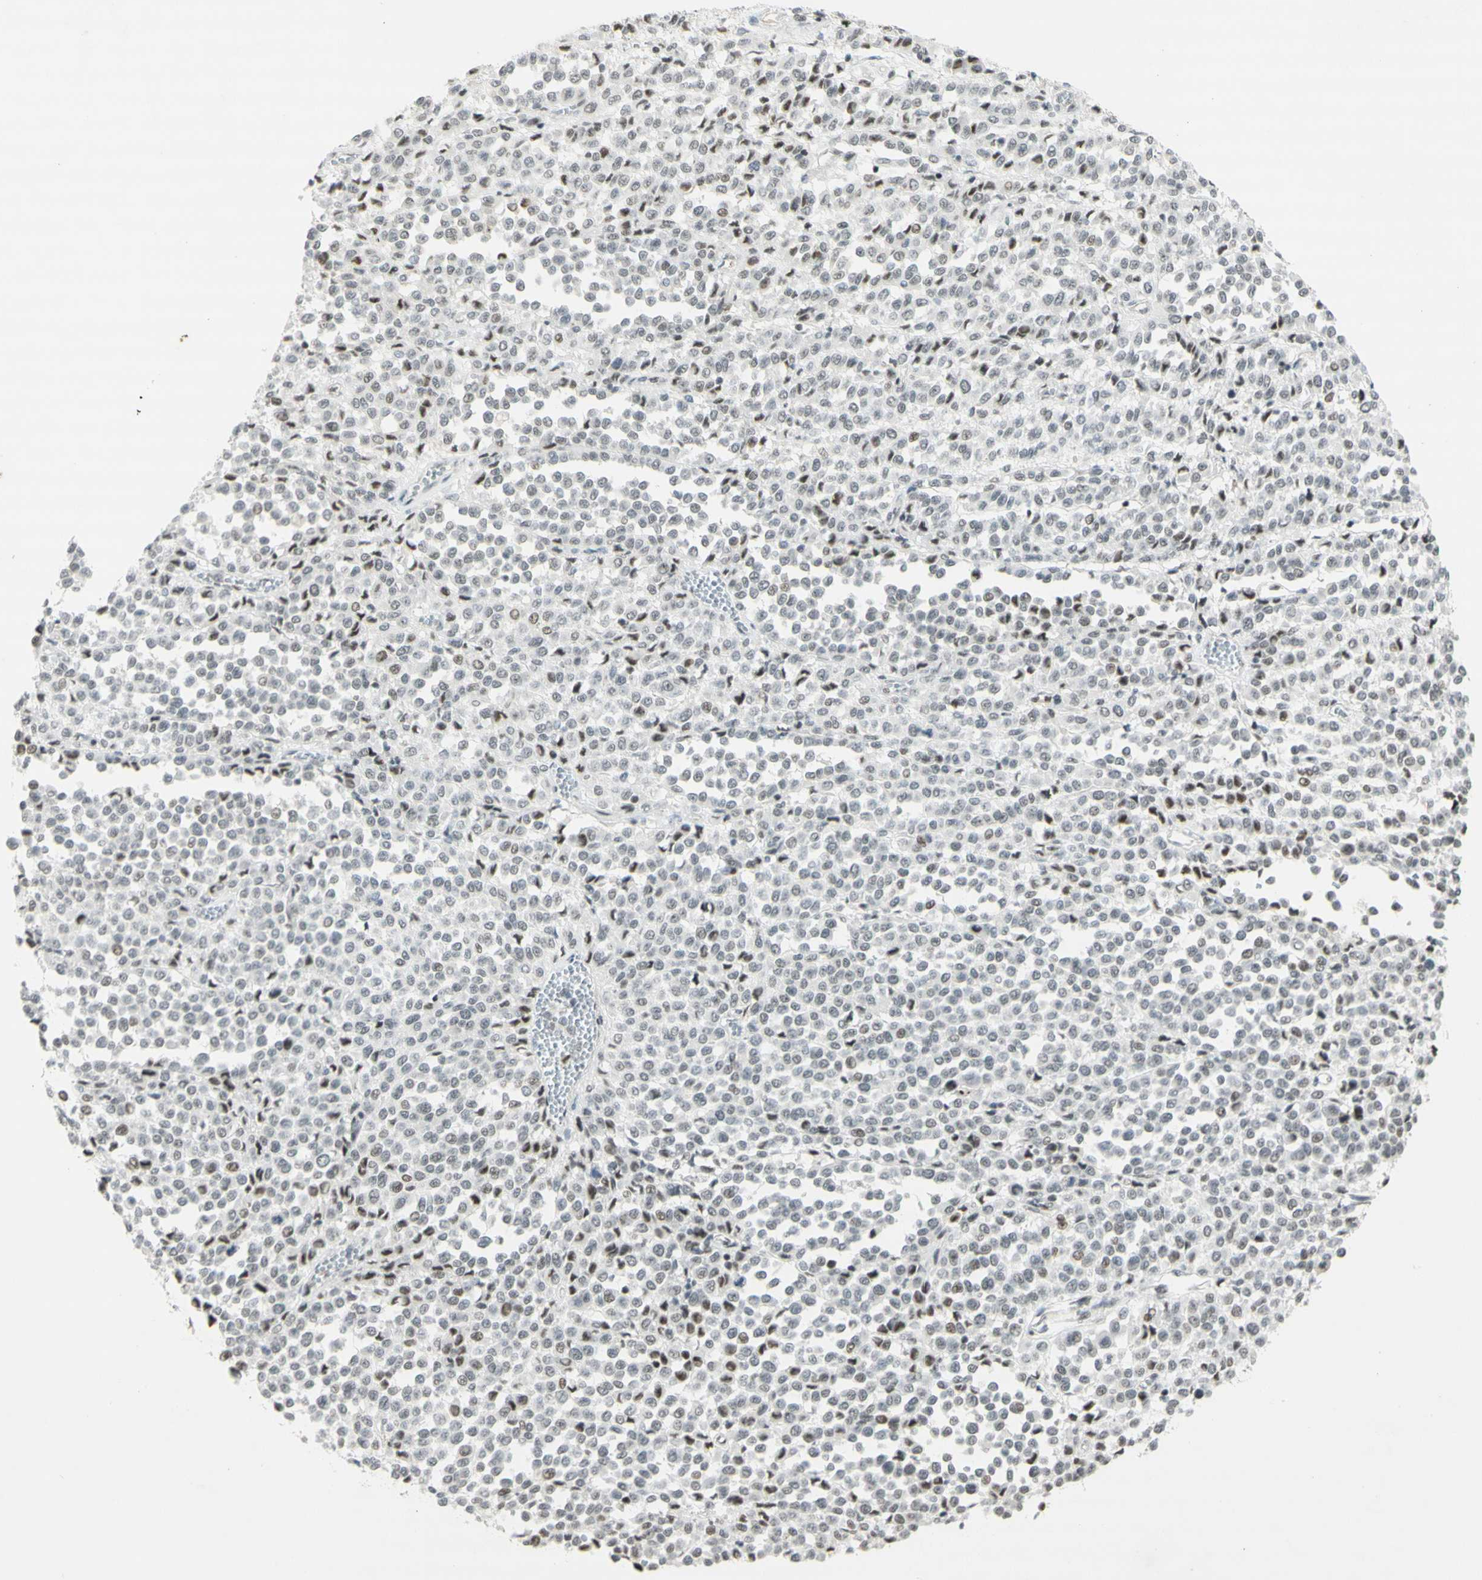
{"staining": {"intensity": "moderate", "quantity": "25%-75%", "location": "nuclear"}, "tissue": "melanoma", "cell_type": "Tumor cells", "image_type": "cancer", "snomed": [{"axis": "morphology", "description": "Malignant melanoma, Metastatic site"}, {"axis": "topography", "description": "Pancreas"}], "caption": "There is medium levels of moderate nuclear expression in tumor cells of melanoma, as demonstrated by immunohistochemical staining (brown color).", "gene": "IRF1", "patient": {"sex": "female", "age": 30}}